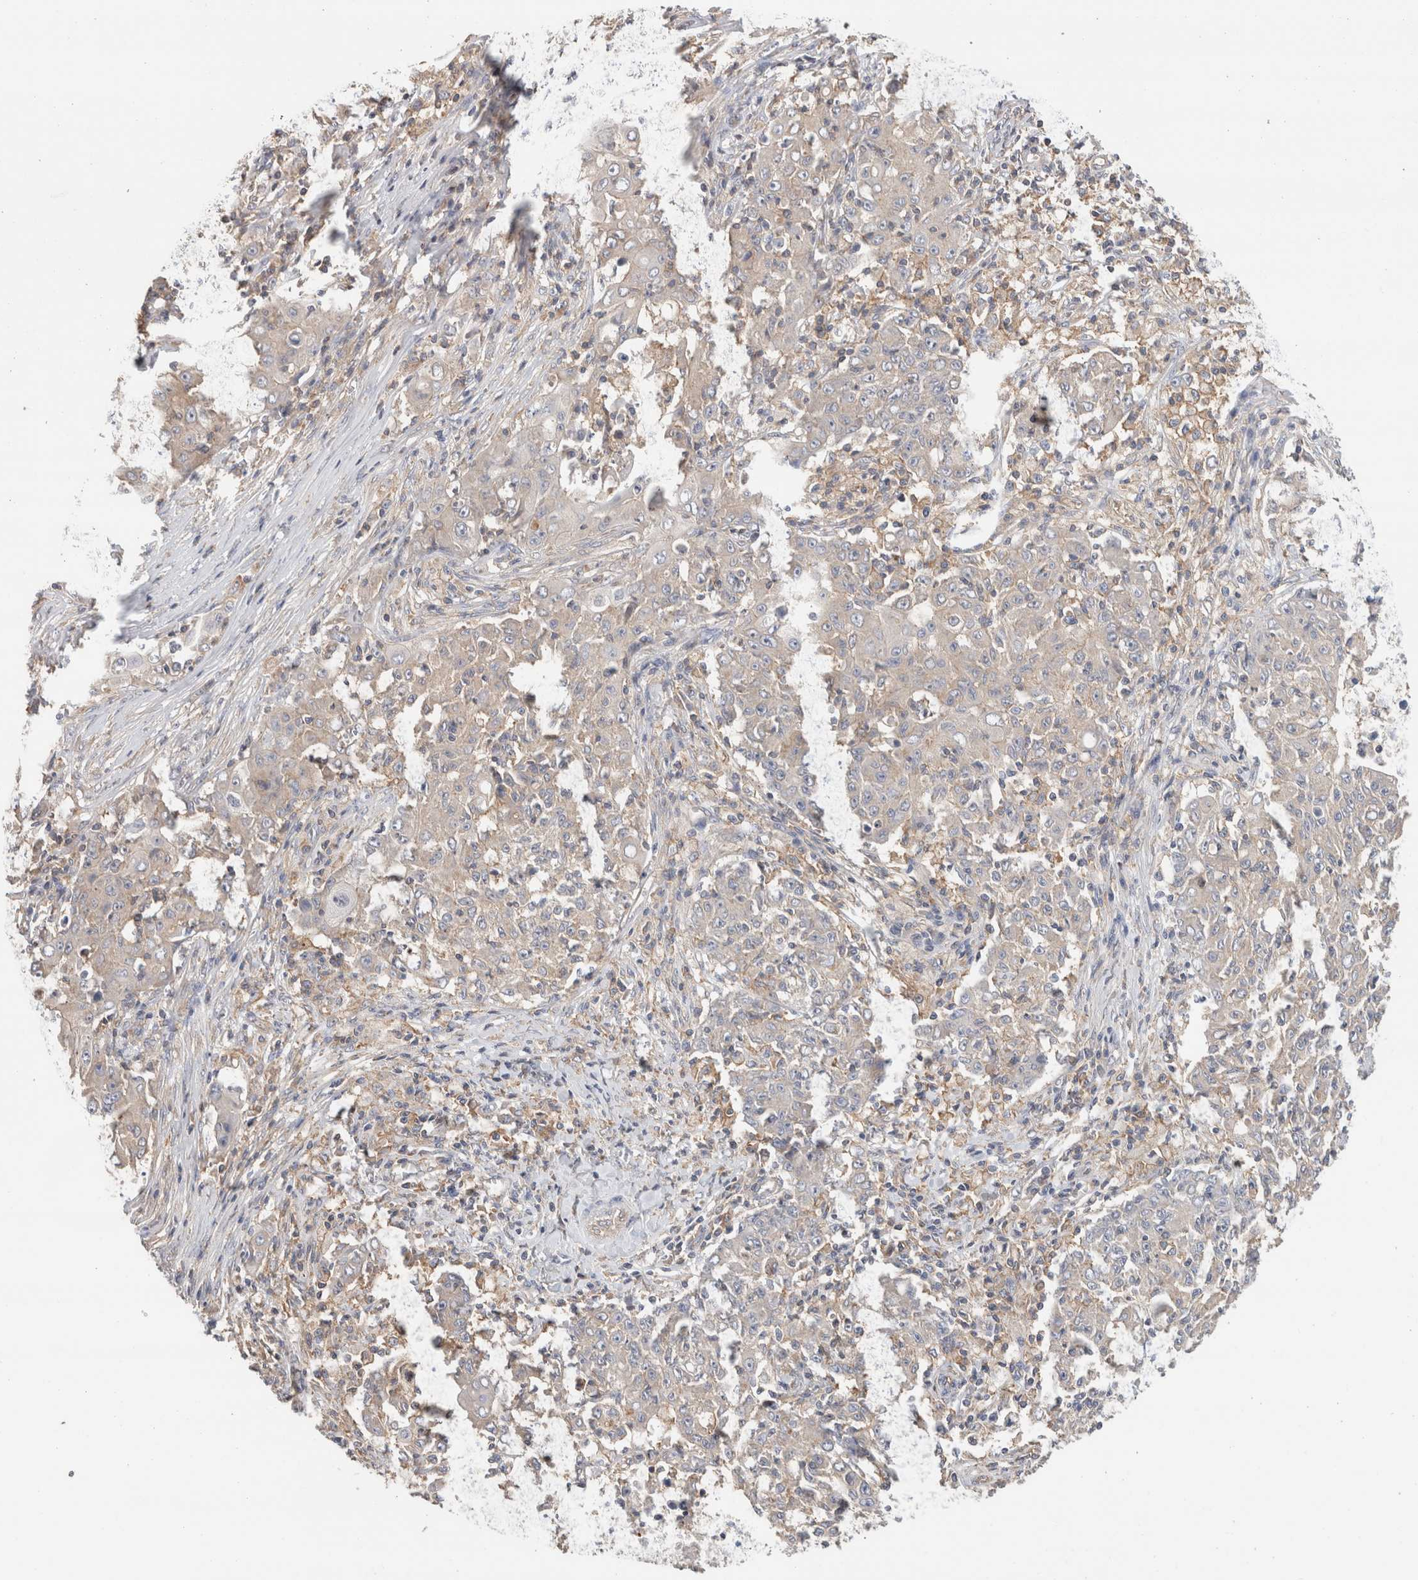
{"staining": {"intensity": "weak", "quantity": "<25%", "location": "cytoplasmic/membranous"}, "tissue": "ovarian cancer", "cell_type": "Tumor cells", "image_type": "cancer", "snomed": [{"axis": "morphology", "description": "Carcinoma, endometroid"}, {"axis": "topography", "description": "Ovary"}], "caption": "Protein analysis of ovarian endometroid carcinoma shows no significant expression in tumor cells. The staining was performed using DAB to visualize the protein expression in brown, while the nuclei were stained in blue with hematoxylin (Magnification: 20x).", "gene": "CFAP418", "patient": {"sex": "female", "age": 42}}